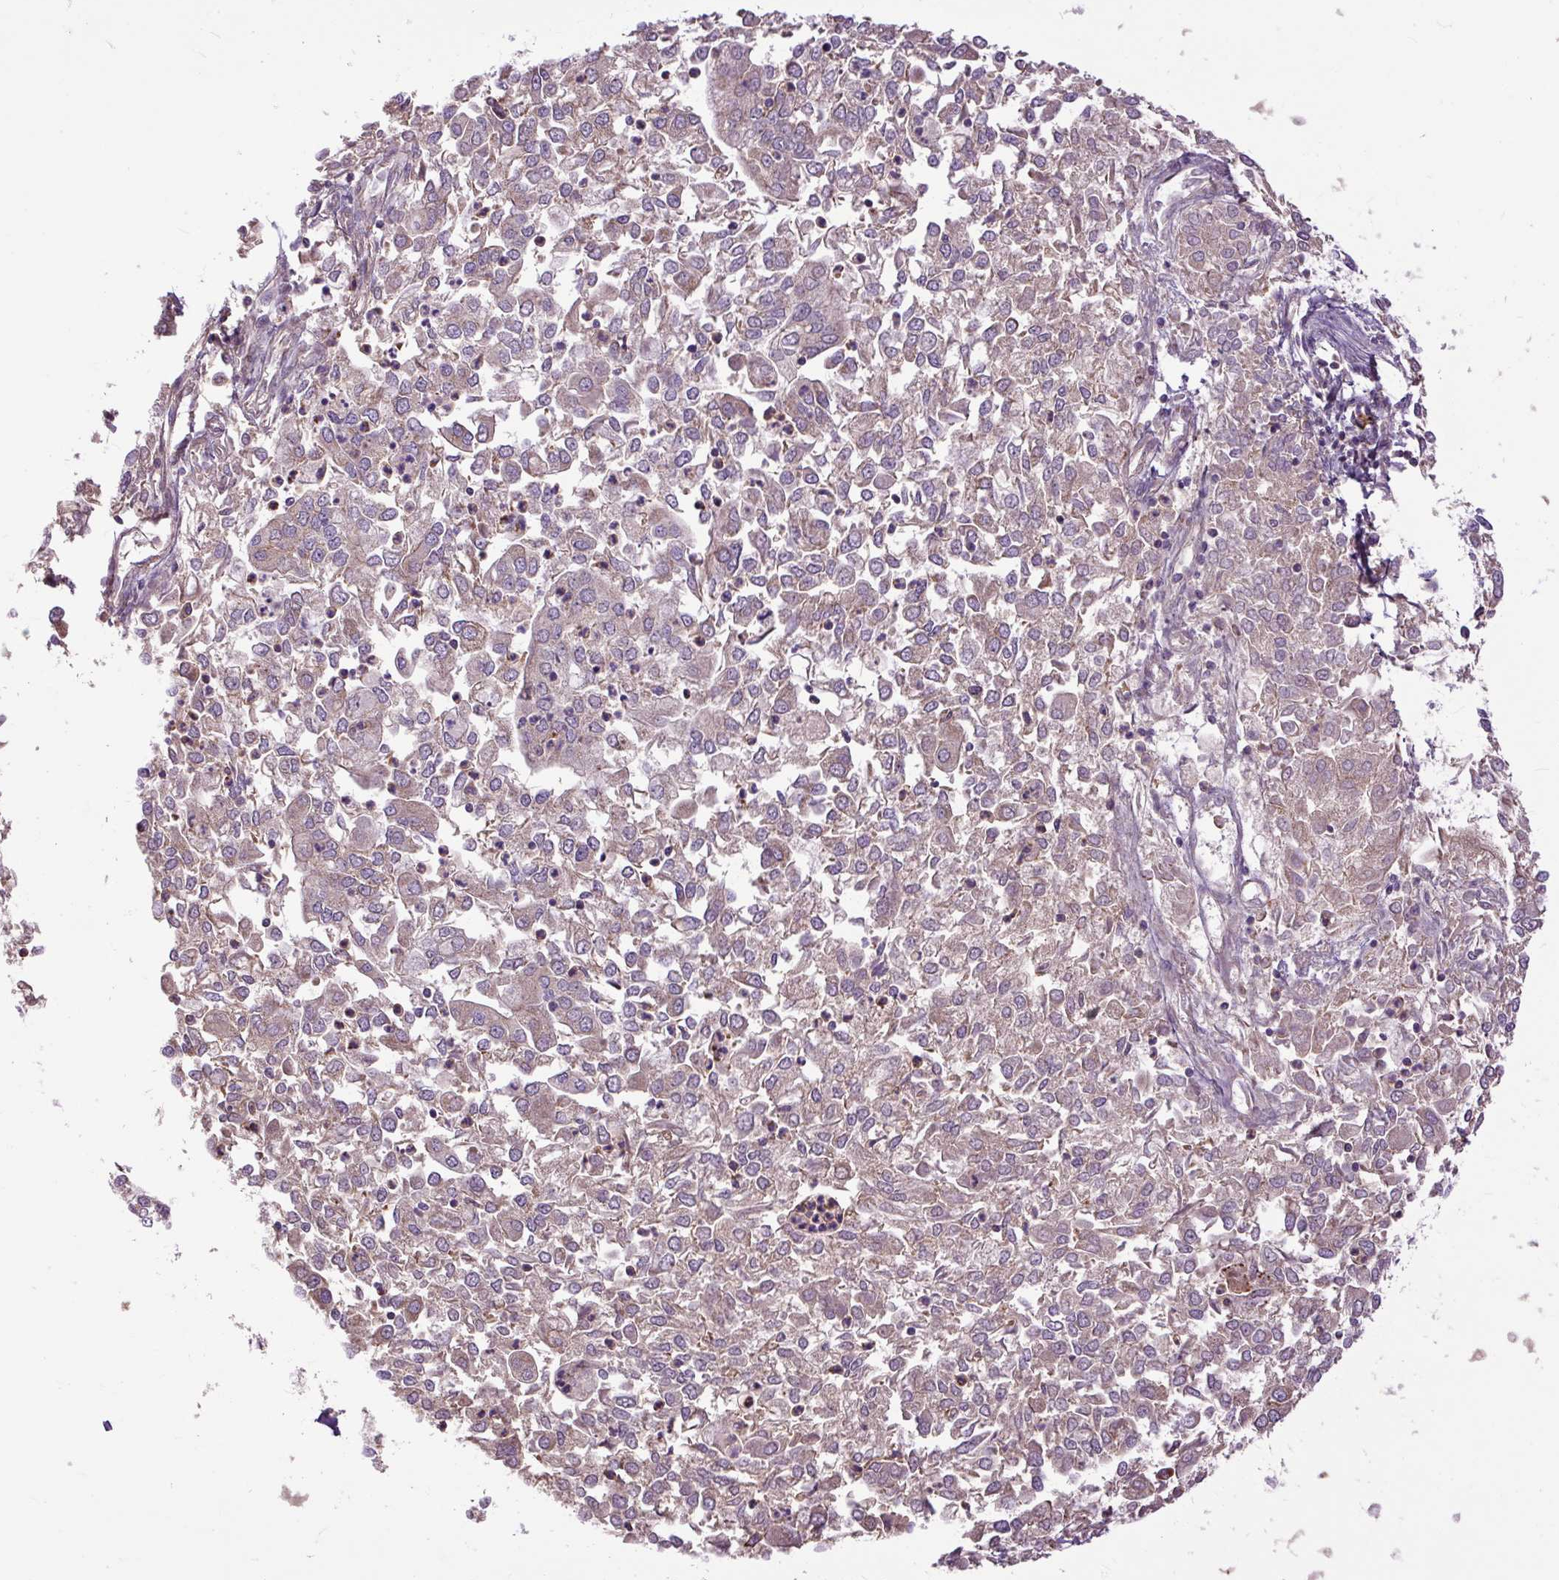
{"staining": {"intensity": "weak", "quantity": "25%-75%", "location": "cytoplasmic/membranous"}, "tissue": "endometrial cancer", "cell_type": "Tumor cells", "image_type": "cancer", "snomed": [{"axis": "morphology", "description": "Adenocarcinoma, NOS"}, {"axis": "topography", "description": "Endometrium"}], "caption": "Human endometrial cancer stained for a protein (brown) demonstrates weak cytoplasmic/membranous positive staining in approximately 25%-75% of tumor cells.", "gene": "TM2D3", "patient": {"sex": "female", "age": 57}}